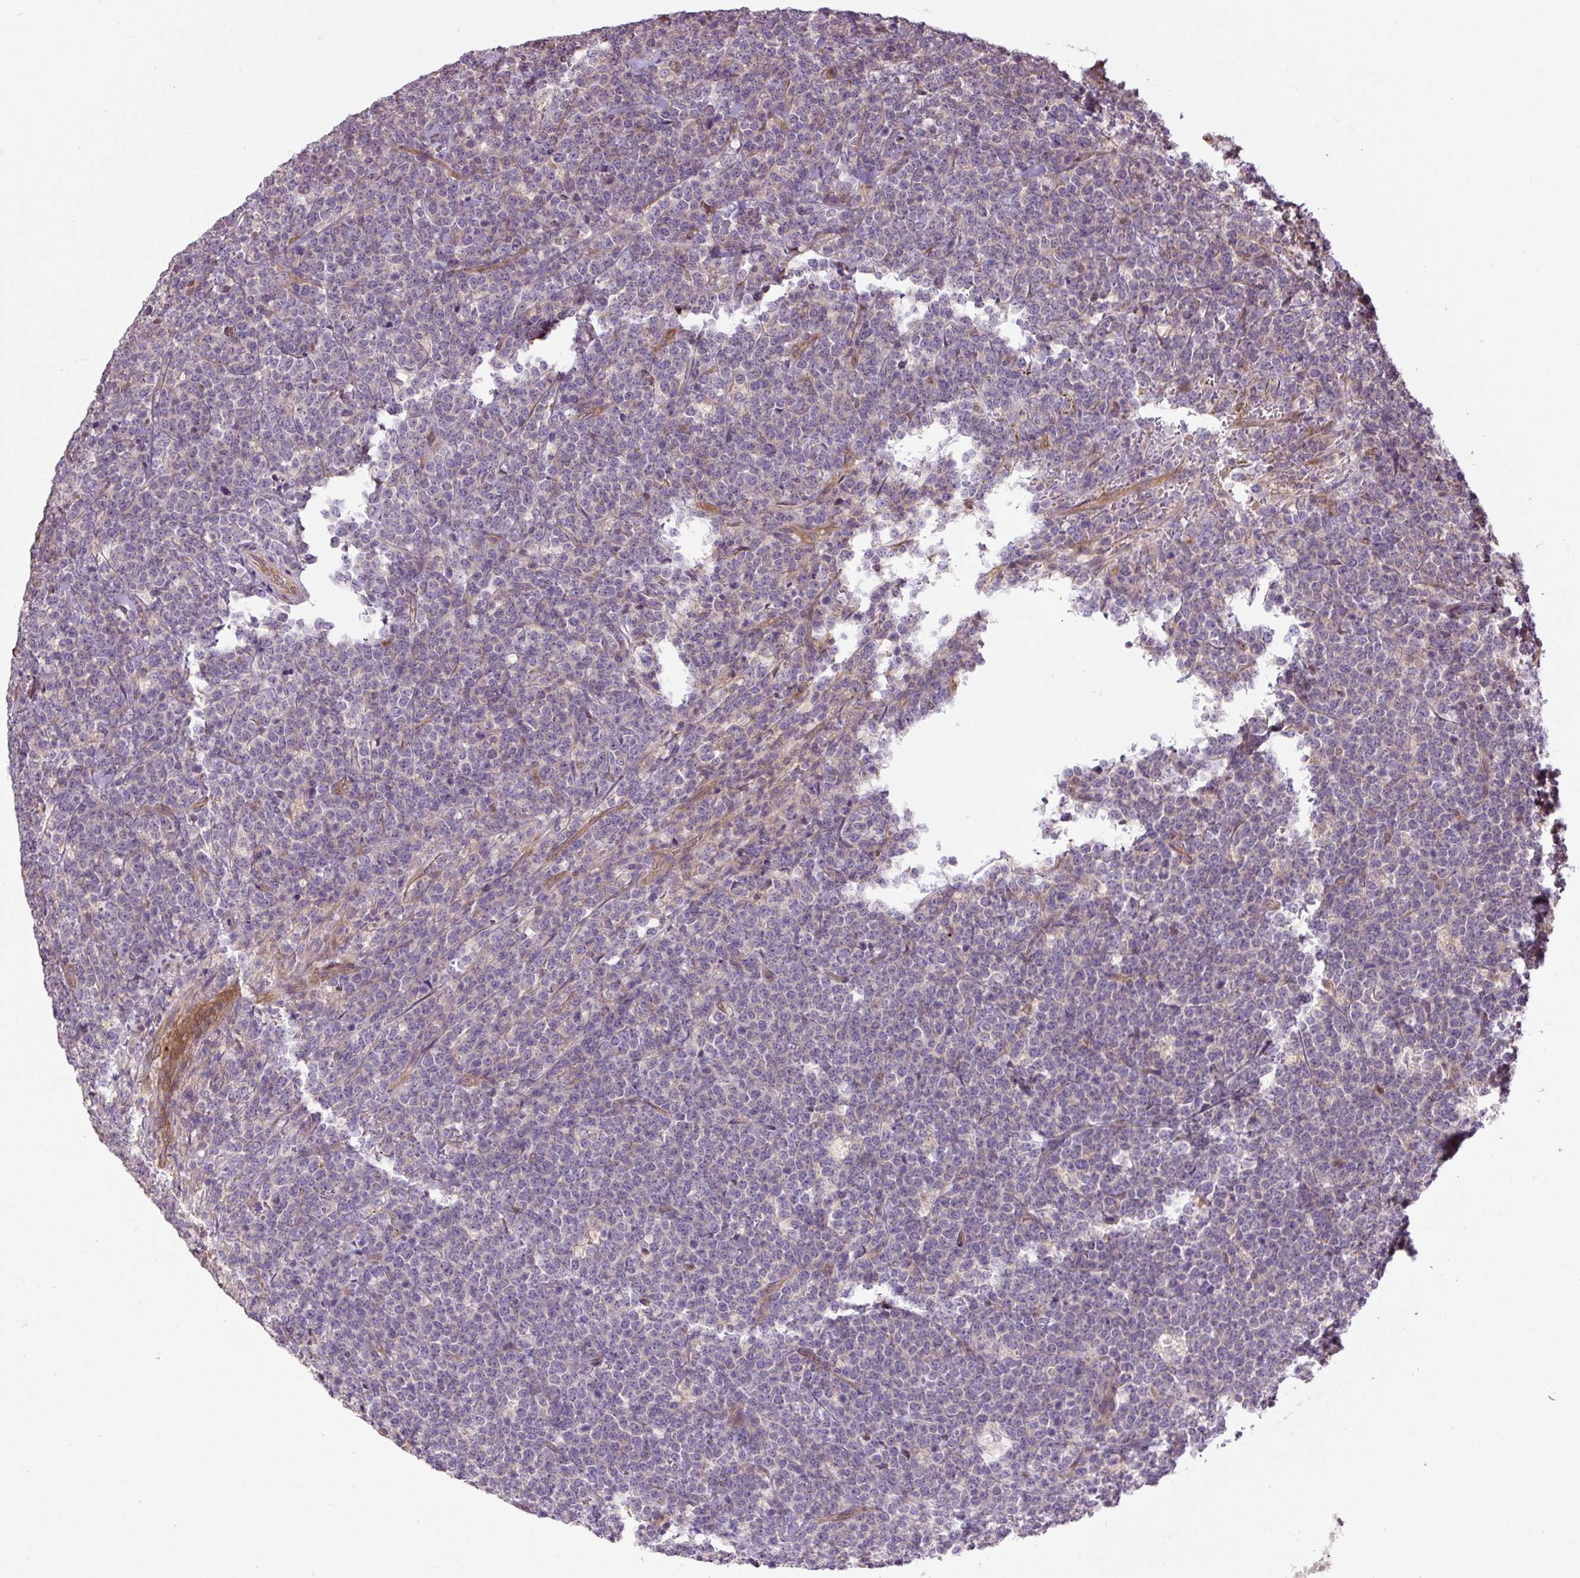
{"staining": {"intensity": "negative", "quantity": "none", "location": "none"}, "tissue": "lymphoma", "cell_type": "Tumor cells", "image_type": "cancer", "snomed": [{"axis": "morphology", "description": "Malignant lymphoma, non-Hodgkin's type, High grade"}, {"axis": "topography", "description": "Small intestine"}, {"axis": "topography", "description": "Colon"}], "caption": "The photomicrograph shows no significant expression in tumor cells of lymphoma.", "gene": "PPME1", "patient": {"sex": "male", "age": 8}}